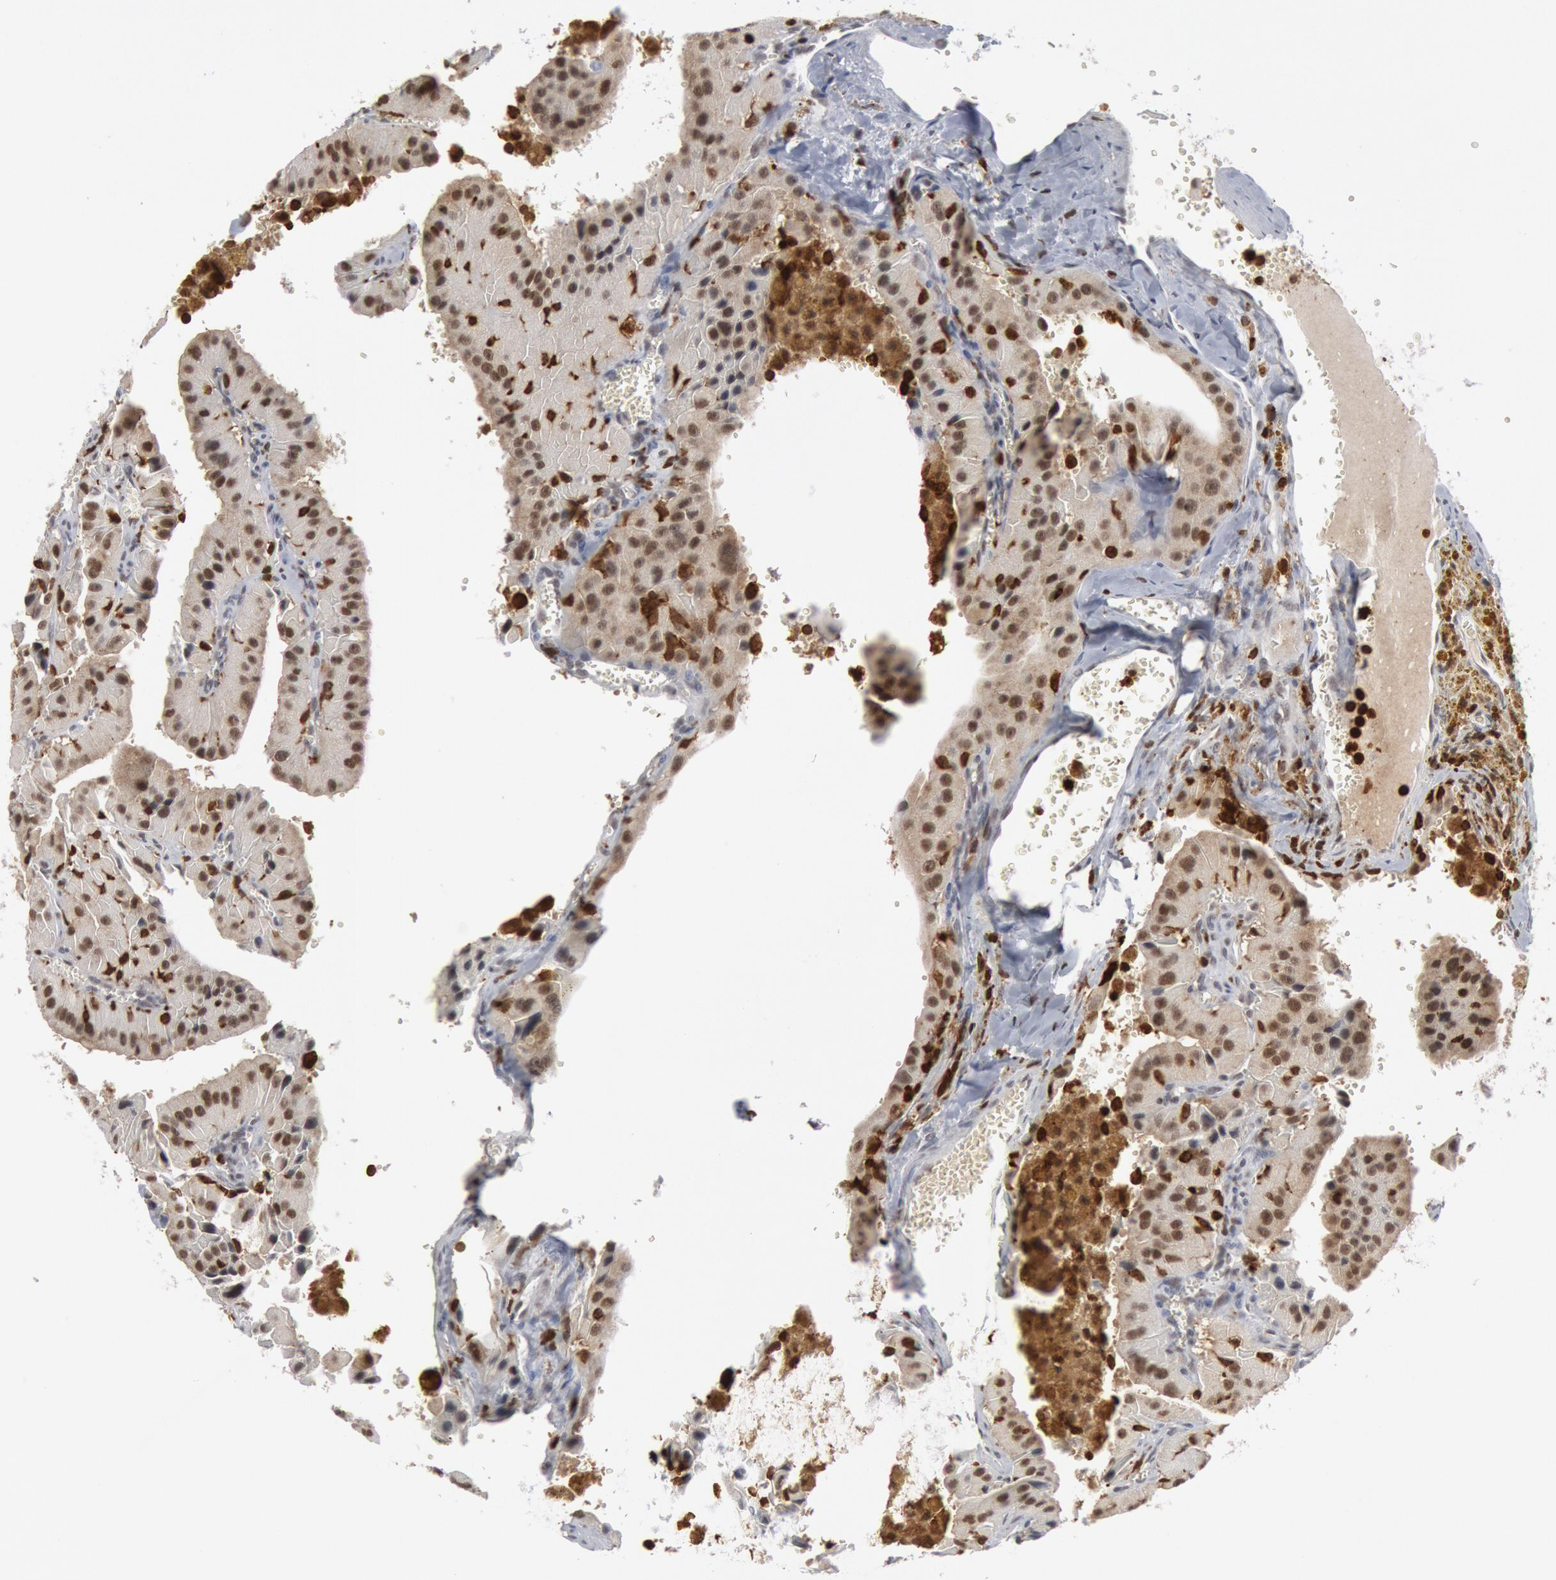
{"staining": {"intensity": "moderate", "quantity": ">75%", "location": "cytoplasmic/membranous,nuclear"}, "tissue": "thyroid cancer", "cell_type": "Tumor cells", "image_type": "cancer", "snomed": [{"axis": "morphology", "description": "Carcinoma, NOS"}, {"axis": "topography", "description": "Thyroid gland"}], "caption": "IHC (DAB) staining of thyroid cancer reveals moderate cytoplasmic/membranous and nuclear protein expression in approximately >75% of tumor cells.", "gene": "PTPN6", "patient": {"sex": "male", "age": 76}}